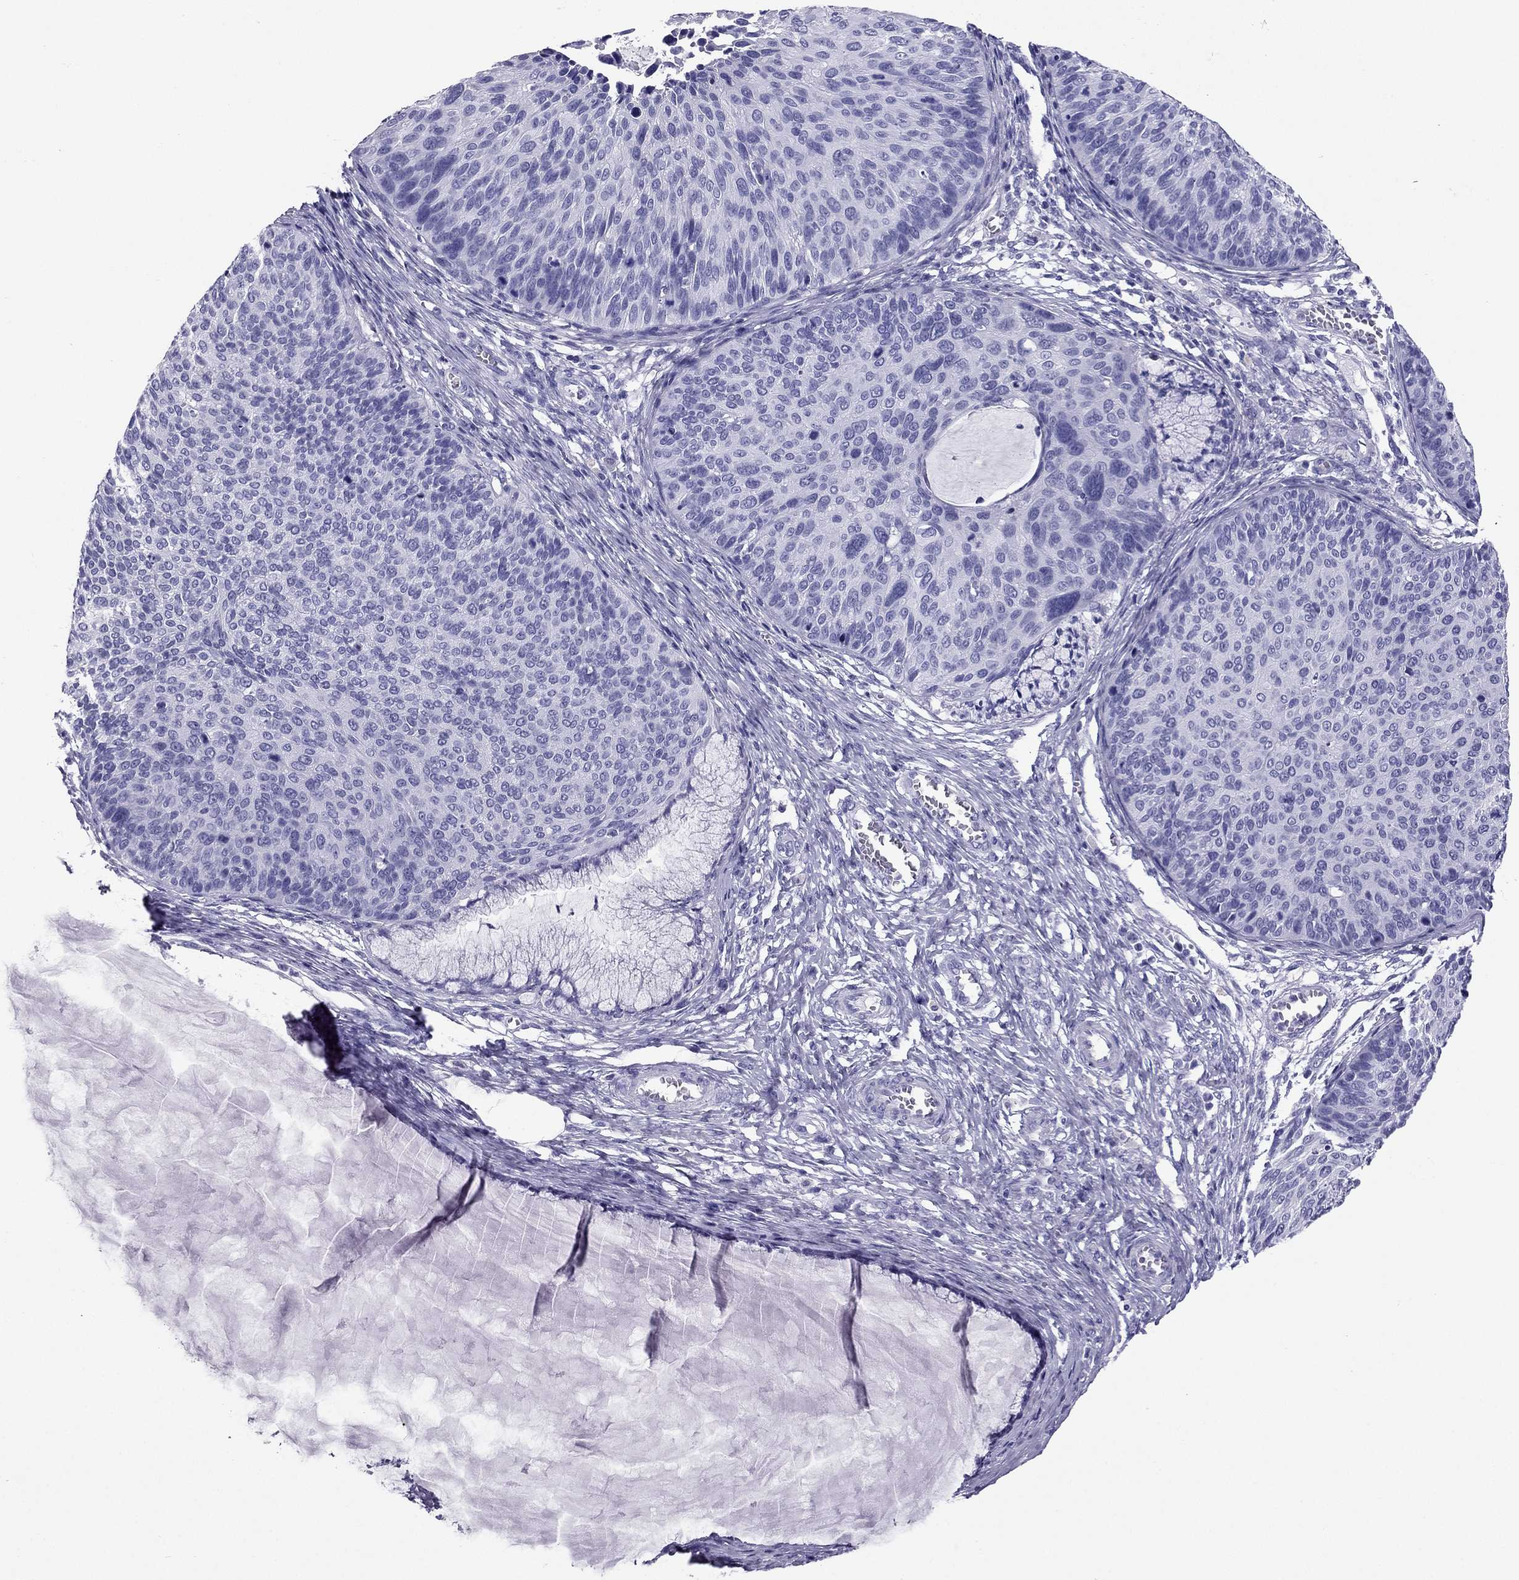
{"staining": {"intensity": "negative", "quantity": "none", "location": "none"}, "tissue": "cervical cancer", "cell_type": "Tumor cells", "image_type": "cancer", "snomed": [{"axis": "morphology", "description": "Squamous cell carcinoma, NOS"}, {"axis": "topography", "description": "Cervix"}], "caption": "The micrograph shows no staining of tumor cells in squamous cell carcinoma (cervical).", "gene": "PDE6A", "patient": {"sex": "female", "age": 36}}